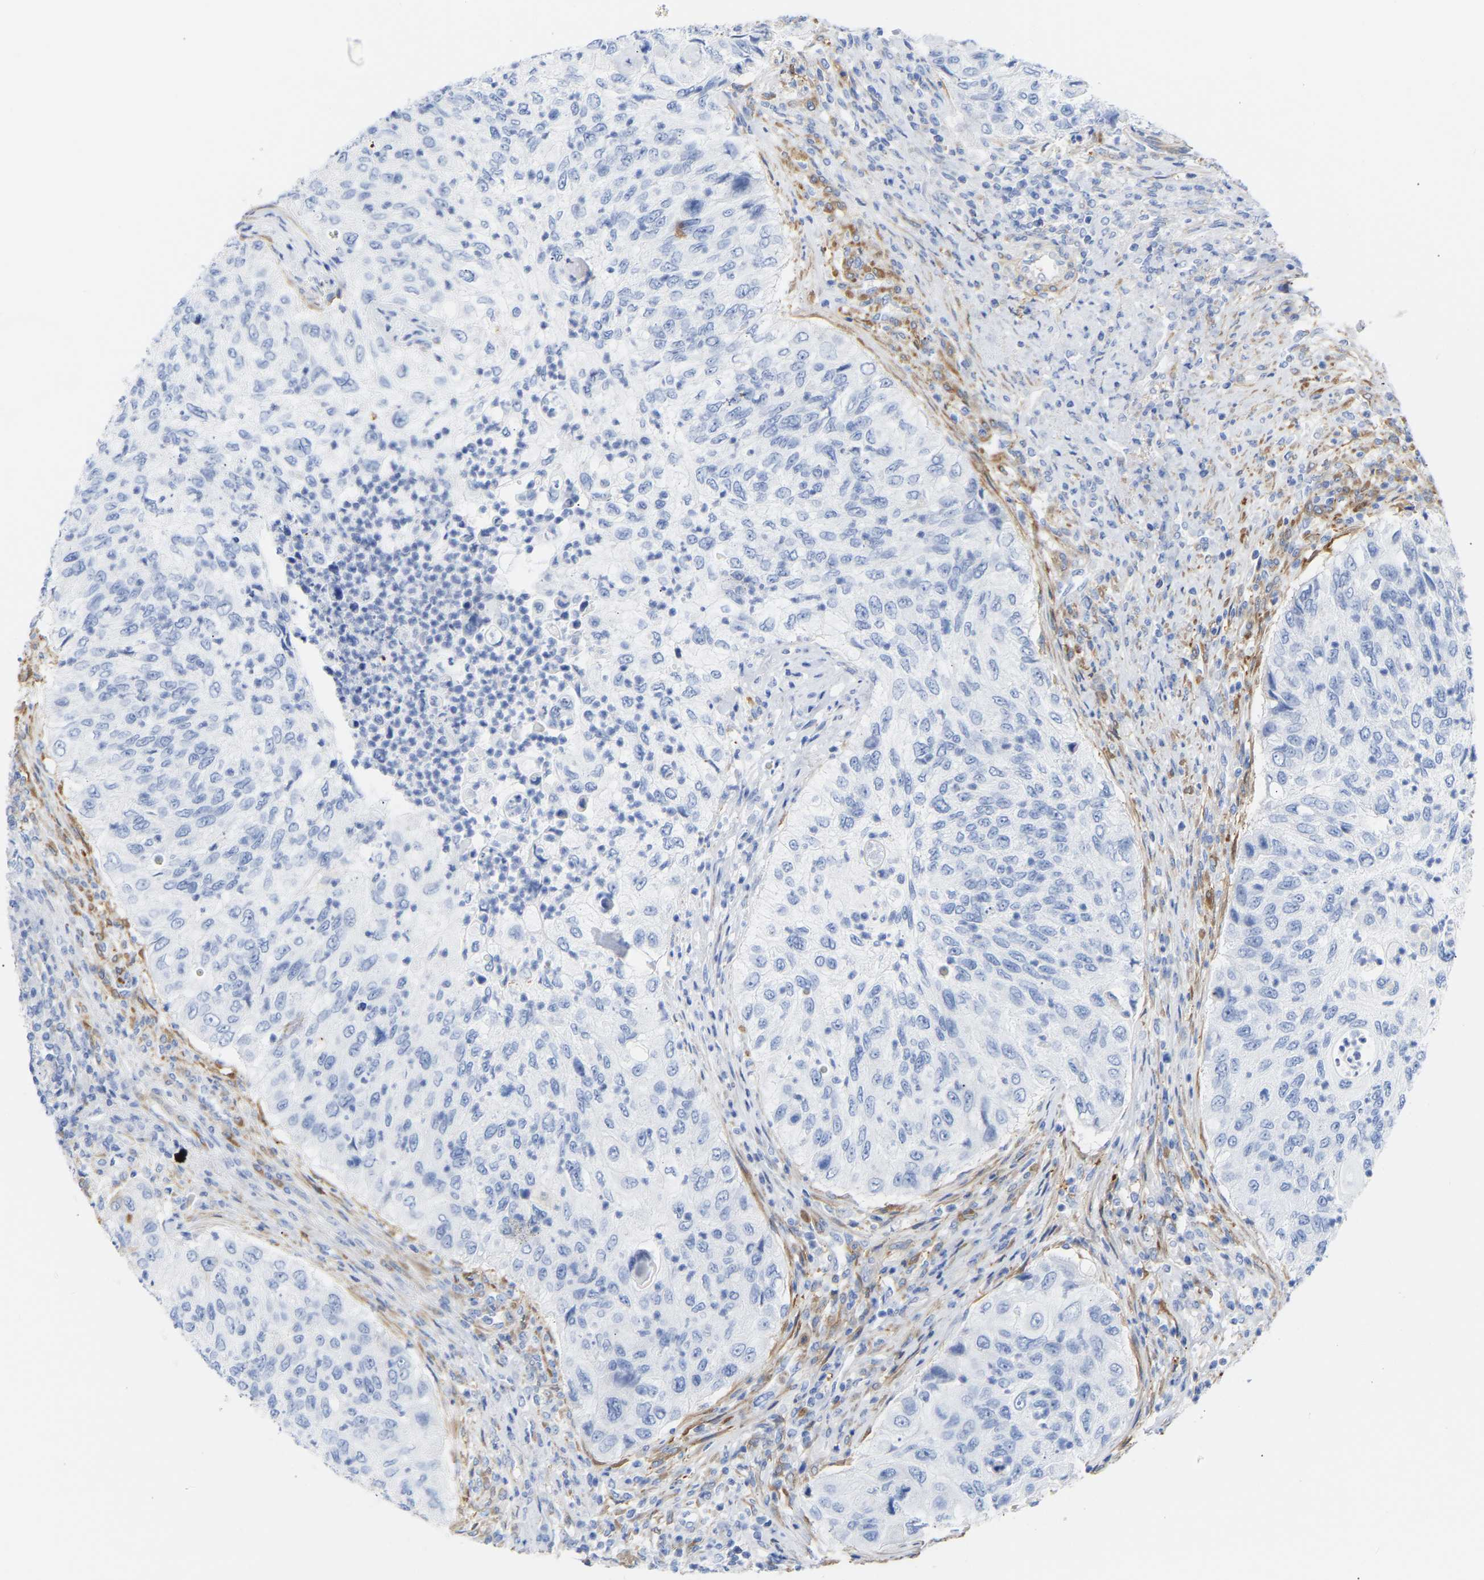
{"staining": {"intensity": "negative", "quantity": "none", "location": "none"}, "tissue": "urothelial cancer", "cell_type": "Tumor cells", "image_type": "cancer", "snomed": [{"axis": "morphology", "description": "Urothelial carcinoma, High grade"}, {"axis": "topography", "description": "Urinary bladder"}], "caption": "Tumor cells show no significant protein positivity in high-grade urothelial carcinoma.", "gene": "AMPH", "patient": {"sex": "female", "age": 60}}